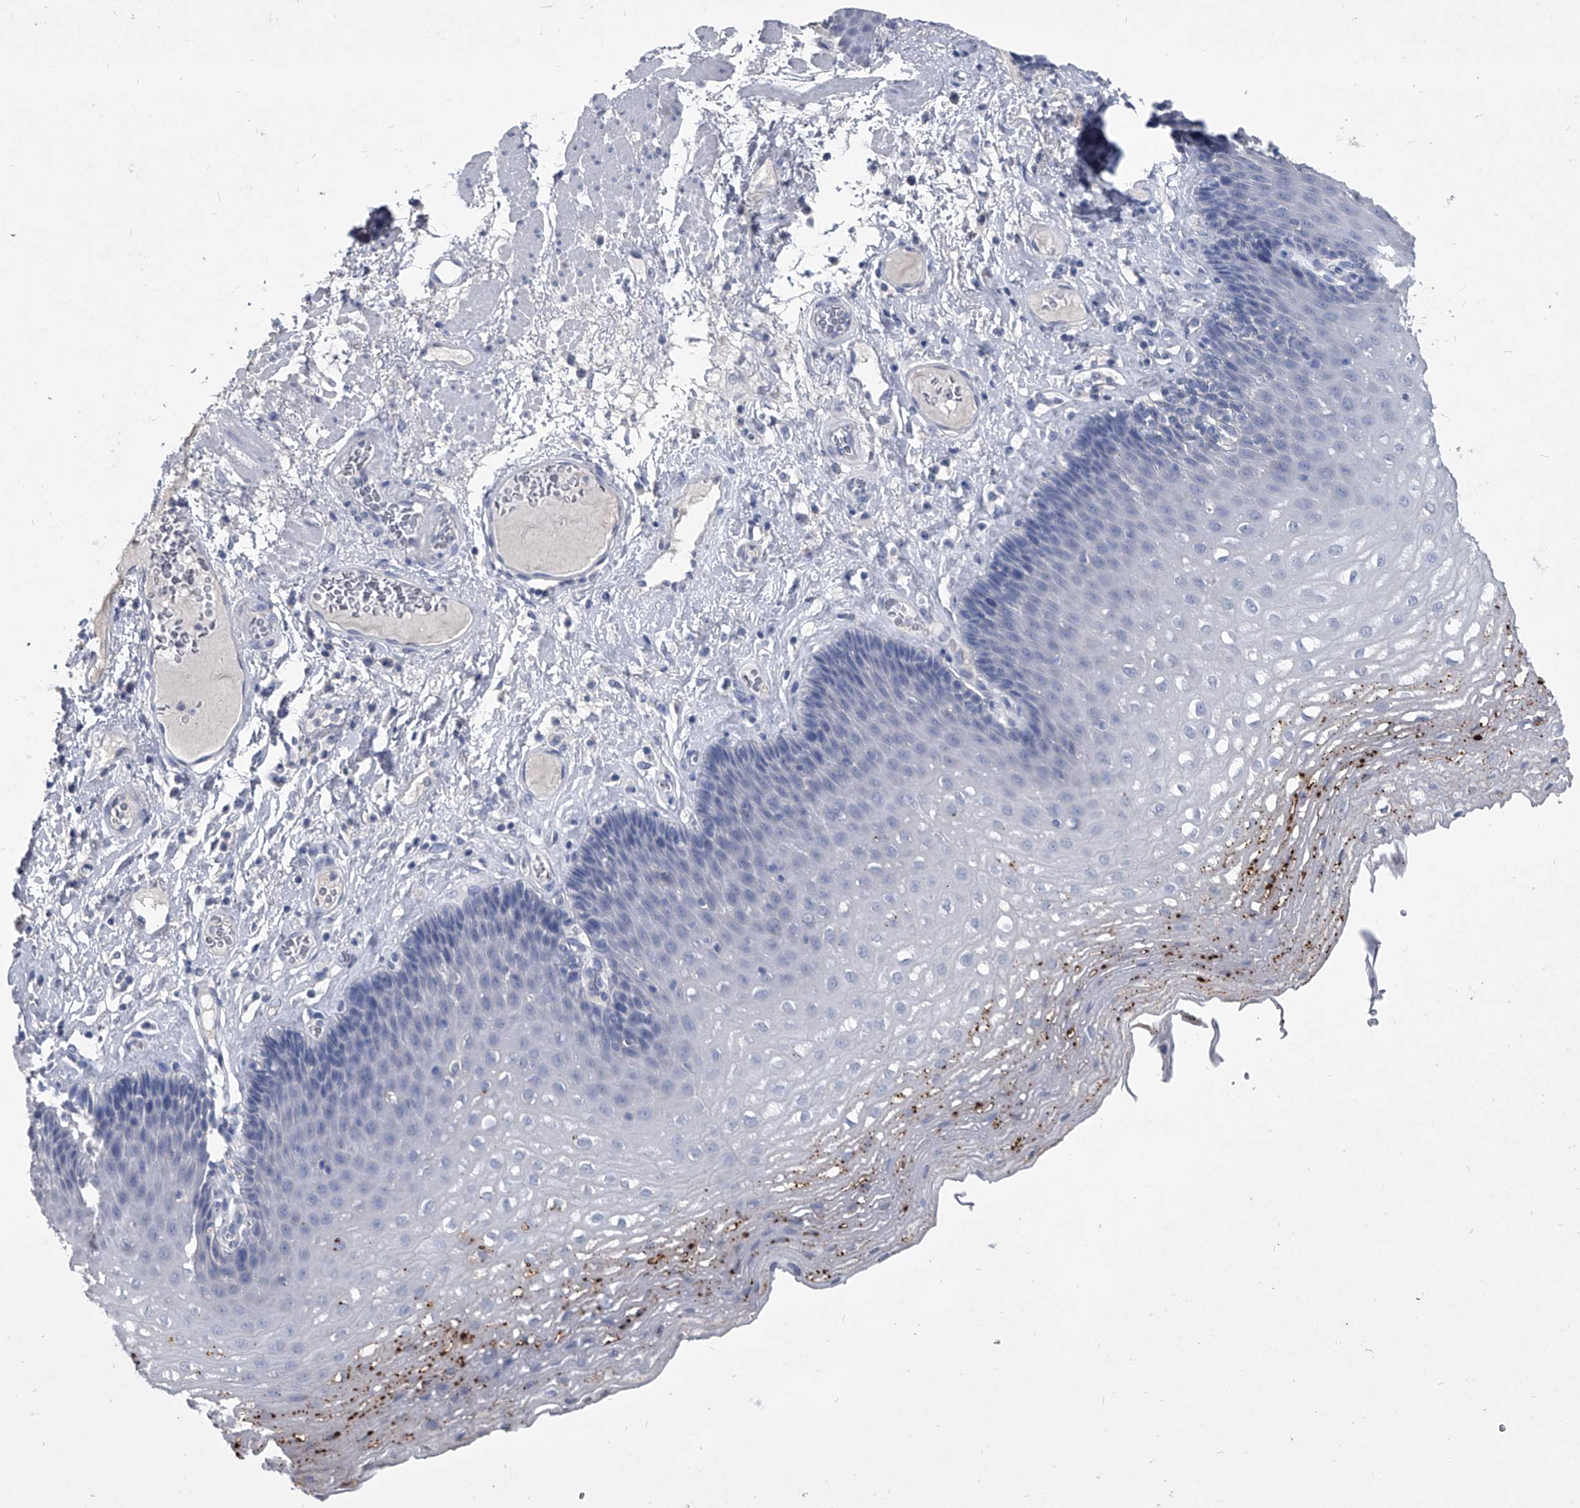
{"staining": {"intensity": "moderate", "quantity": "<25%", "location": "cytoplasmic/membranous"}, "tissue": "esophagus", "cell_type": "Squamous epithelial cells", "image_type": "normal", "snomed": [{"axis": "morphology", "description": "Normal tissue, NOS"}, {"axis": "topography", "description": "Esophagus"}], "caption": "Protein expression by immunohistochemistry exhibits moderate cytoplasmic/membranous staining in approximately <25% of squamous epithelial cells in benign esophagus.", "gene": "BCAS1", "patient": {"sex": "female", "age": 66}}